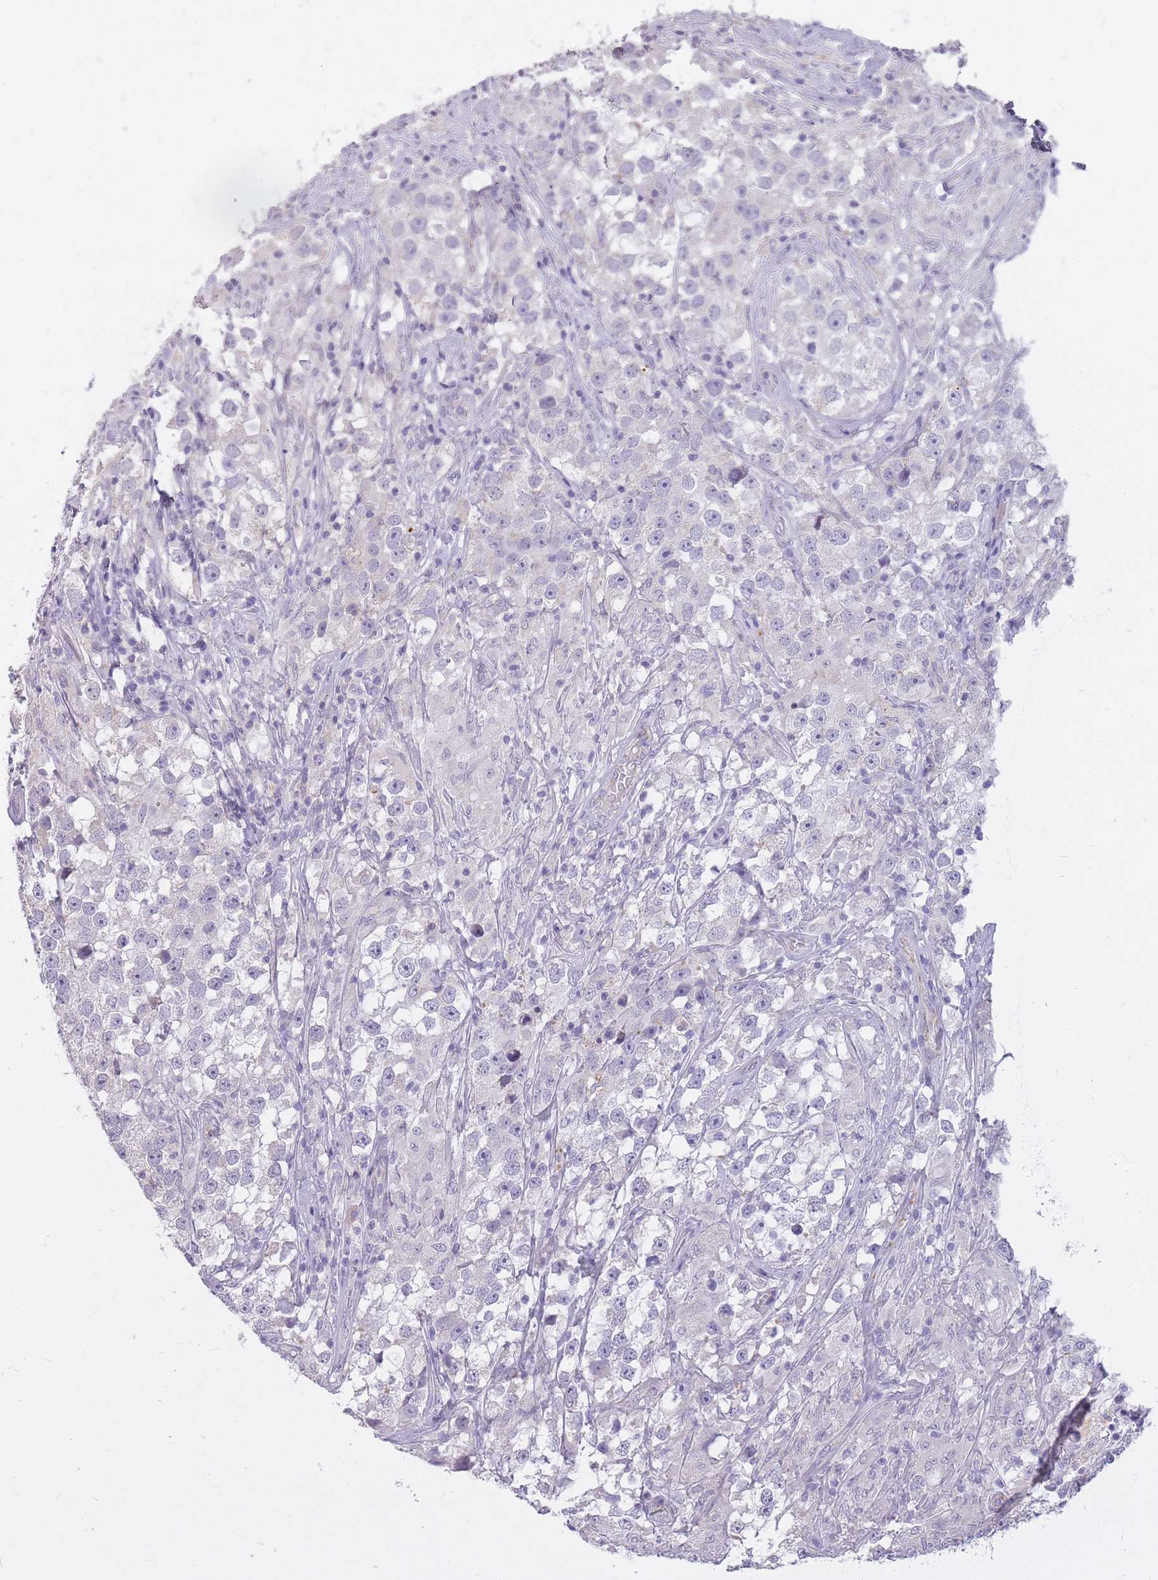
{"staining": {"intensity": "negative", "quantity": "none", "location": "none"}, "tissue": "testis cancer", "cell_type": "Tumor cells", "image_type": "cancer", "snomed": [{"axis": "morphology", "description": "Seminoma, NOS"}, {"axis": "topography", "description": "Testis"}], "caption": "Seminoma (testis) was stained to show a protein in brown. There is no significant staining in tumor cells.", "gene": "RNF170", "patient": {"sex": "male", "age": 46}}